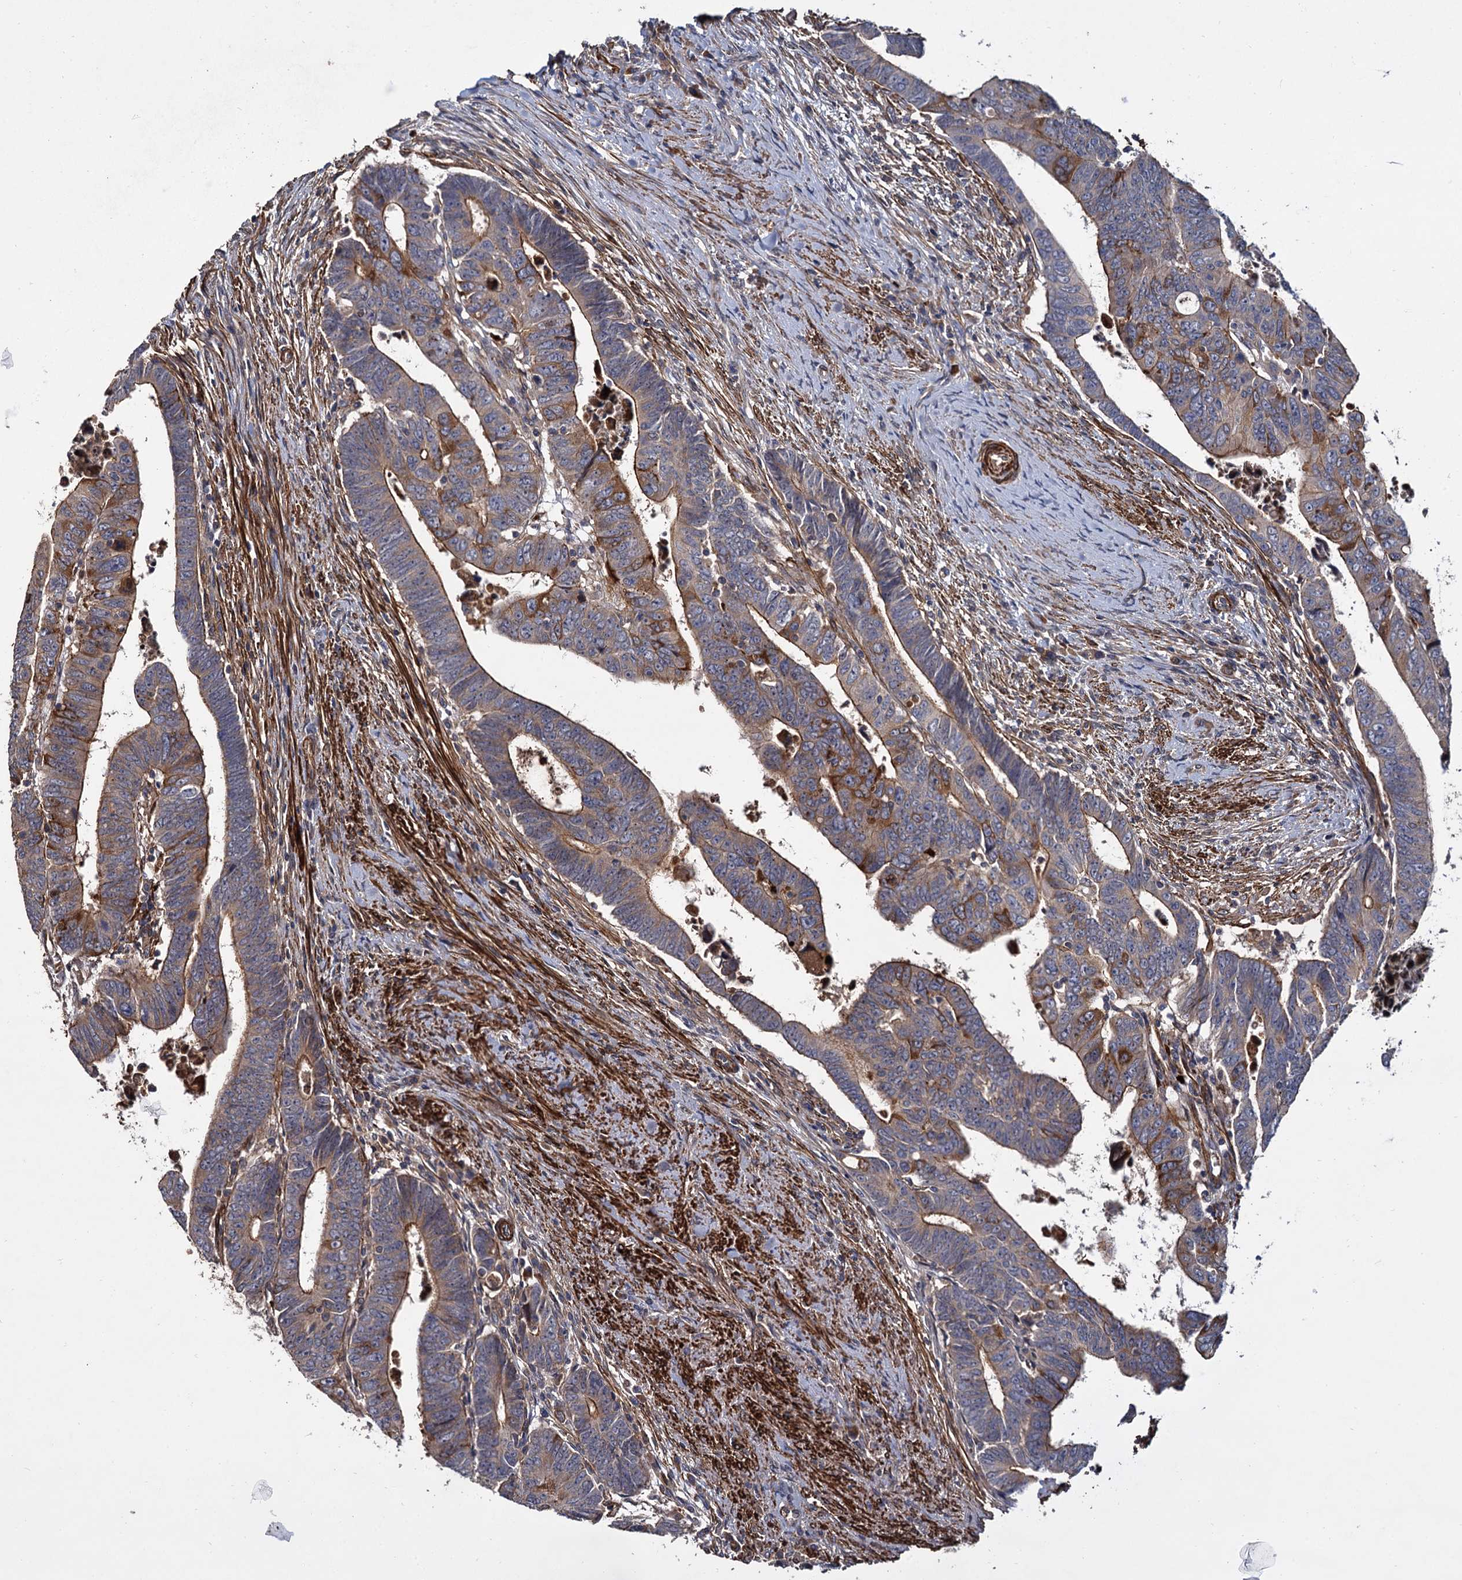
{"staining": {"intensity": "moderate", "quantity": "25%-75%", "location": "cytoplasmic/membranous"}, "tissue": "colorectal cancer", "cell_type": "Tumor cells", "image_type": "cancer", "snomed": [{"axis": "morphology", "description": "Normal tissue, NOS"}, {"axis": "morphology", "description": "Adenocarcinoma, NOS"}, {"axis": "topography", "description": "Rectum"}], "caption": "Protein analysis of colorectal adenocarcinoma tissue exhibits moderate cytoplasmic/membranous positivity in about 25%-75% of tumor cells.", "gene": "ISM2", "patient": {"sex": "female", "age": 65}}